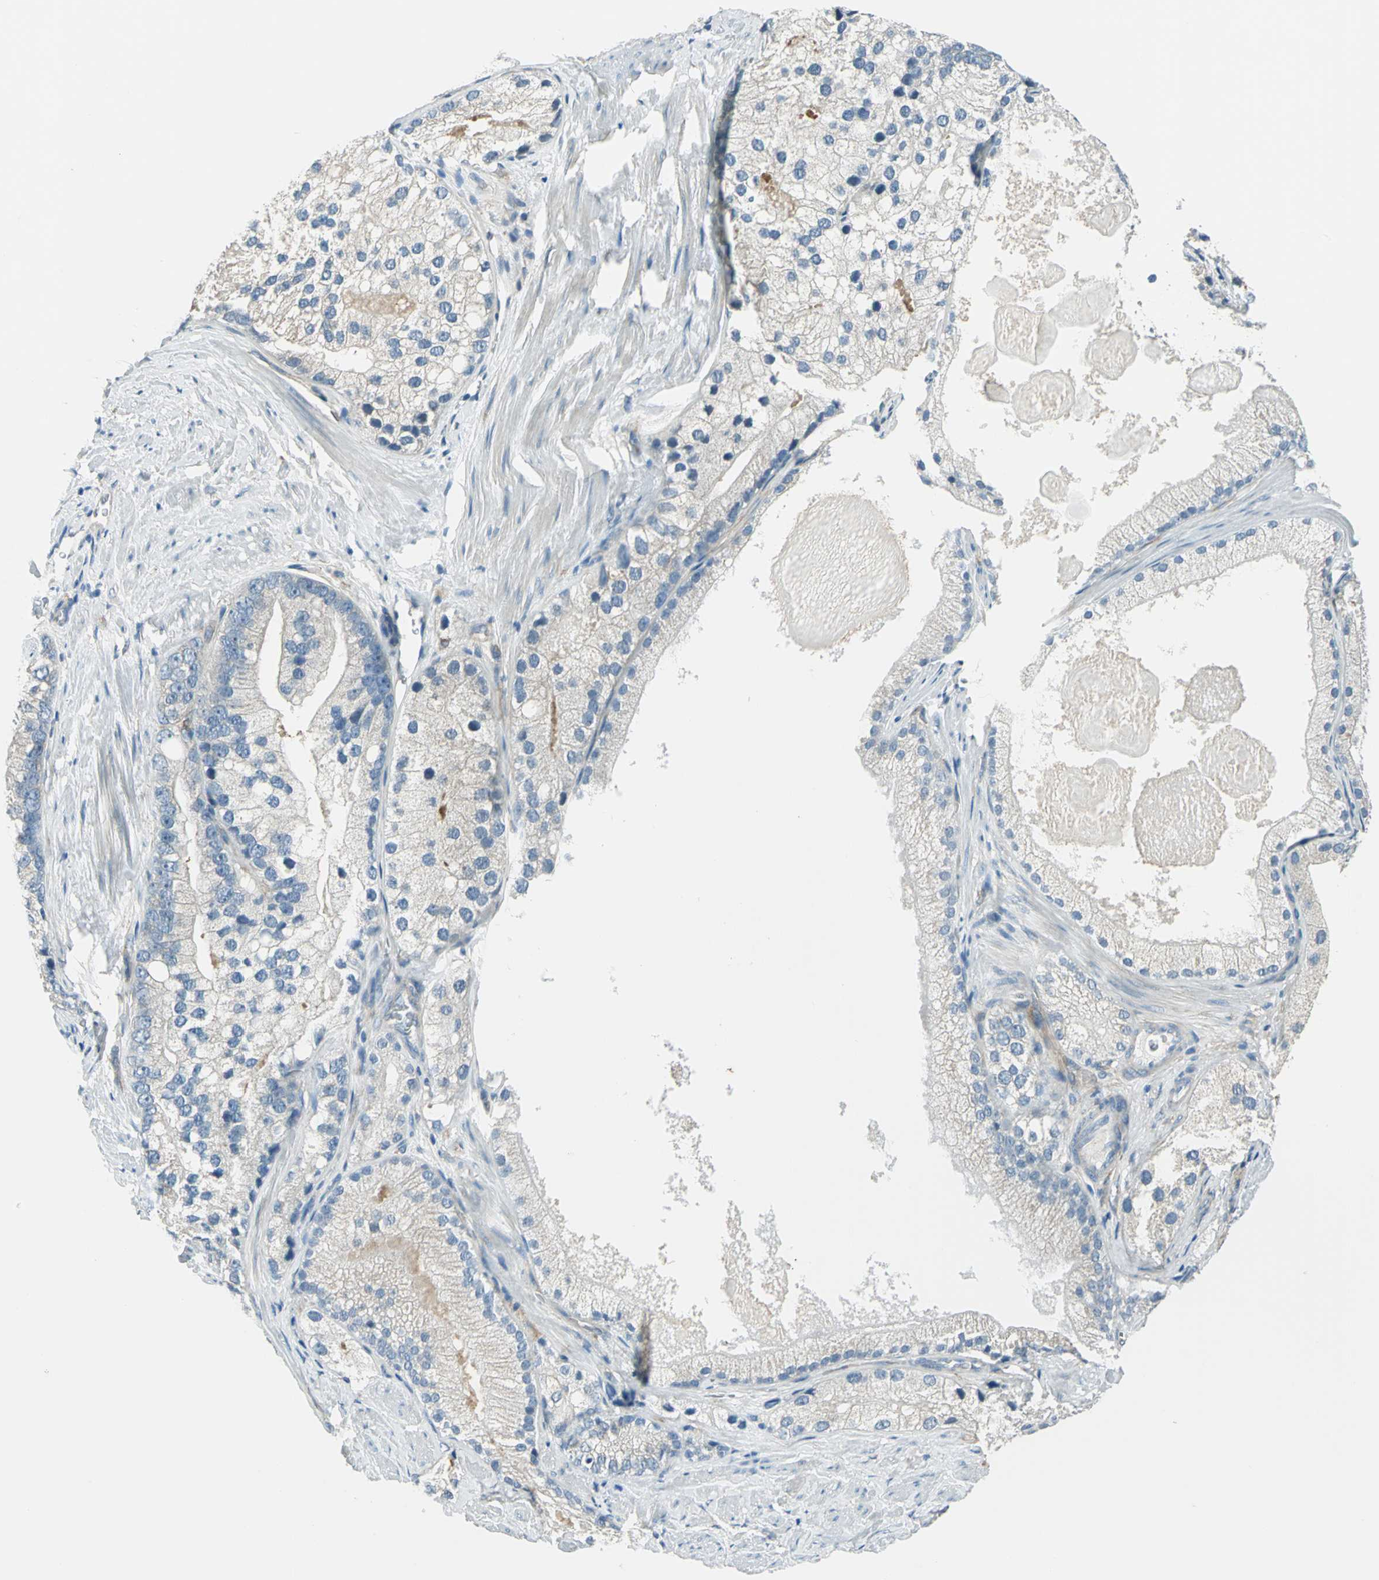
{"staining": {"intensity": "weak", "quantity": "<25%", "location": "cytoplasmic/membranous"}, "tissue": "prostate cancer", "cell_type": "Tumor cells", "image_type": "cancer", "snomed": [{"axis": "morphology", "description": "Adenocarcinoma, Low grade"}, {"axis": "topography", "description": "Prostate"}], "caption": "A histopathology image of human prostate adenocarcinoma (low-grade) is negative for staining in tumor cells.", "gene": "CDC42EP1", "patient": {"sex": "male", "age": 69}}